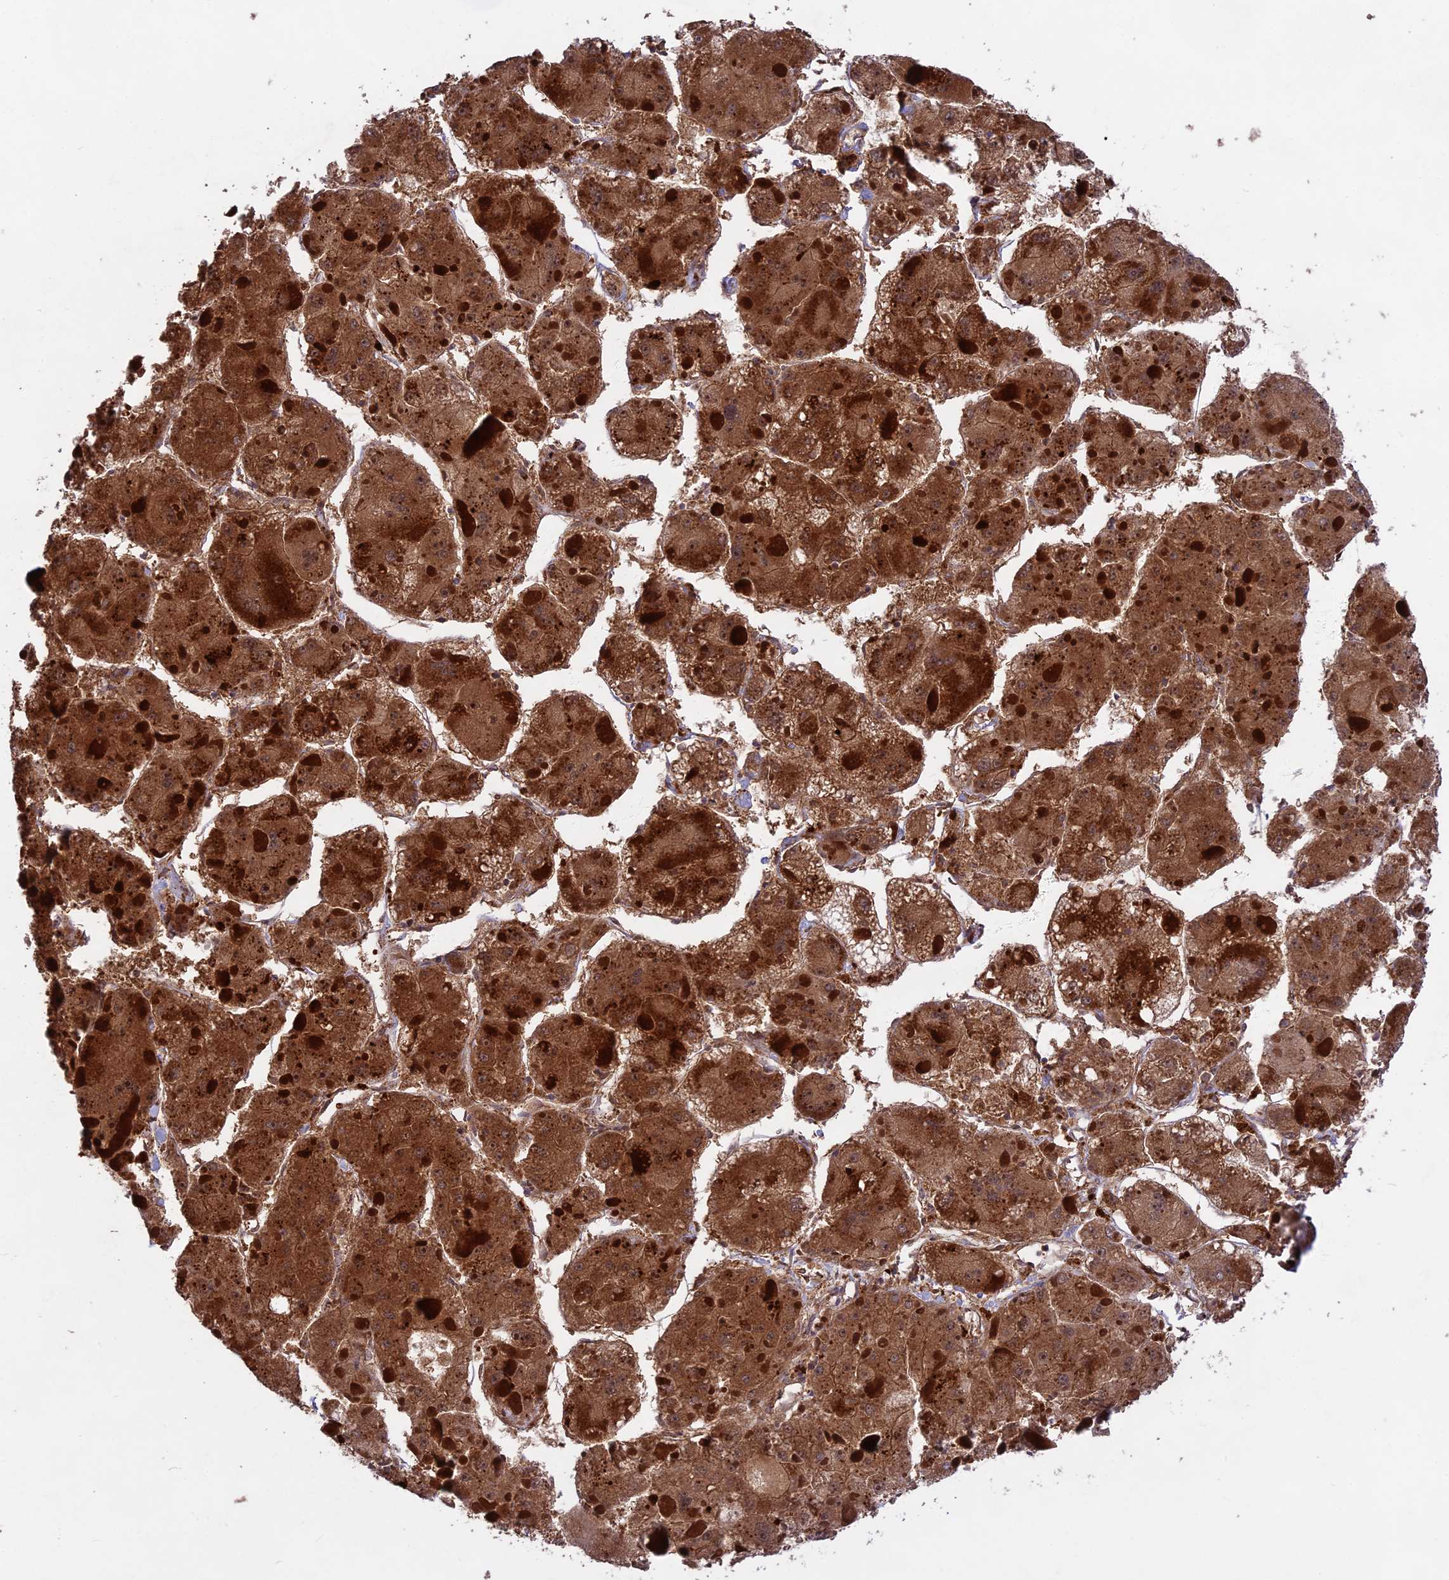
{"staining": {"intensity": "strong", "quantity": ">75%", "location": "cytoplasmic/membranous"}, "tissue": "liver cancer", "cell_type": "Tumor cells", "image_type": "cancer", "snomed": [{"axis": "morphology", "description": "Carcinoma, Hepatocellular, NOS"}, {"axis": "topography", "description": "Liver"}], "caption": "Immunohistochemical staining of human hepatocellular carcinoma (liver) shows high levels of strong cytoplasmic/membranous protein positivity in about >75% of tumor cells.", "gene": "NUDT8", "patient": {"sex": "female", "age": 73}}